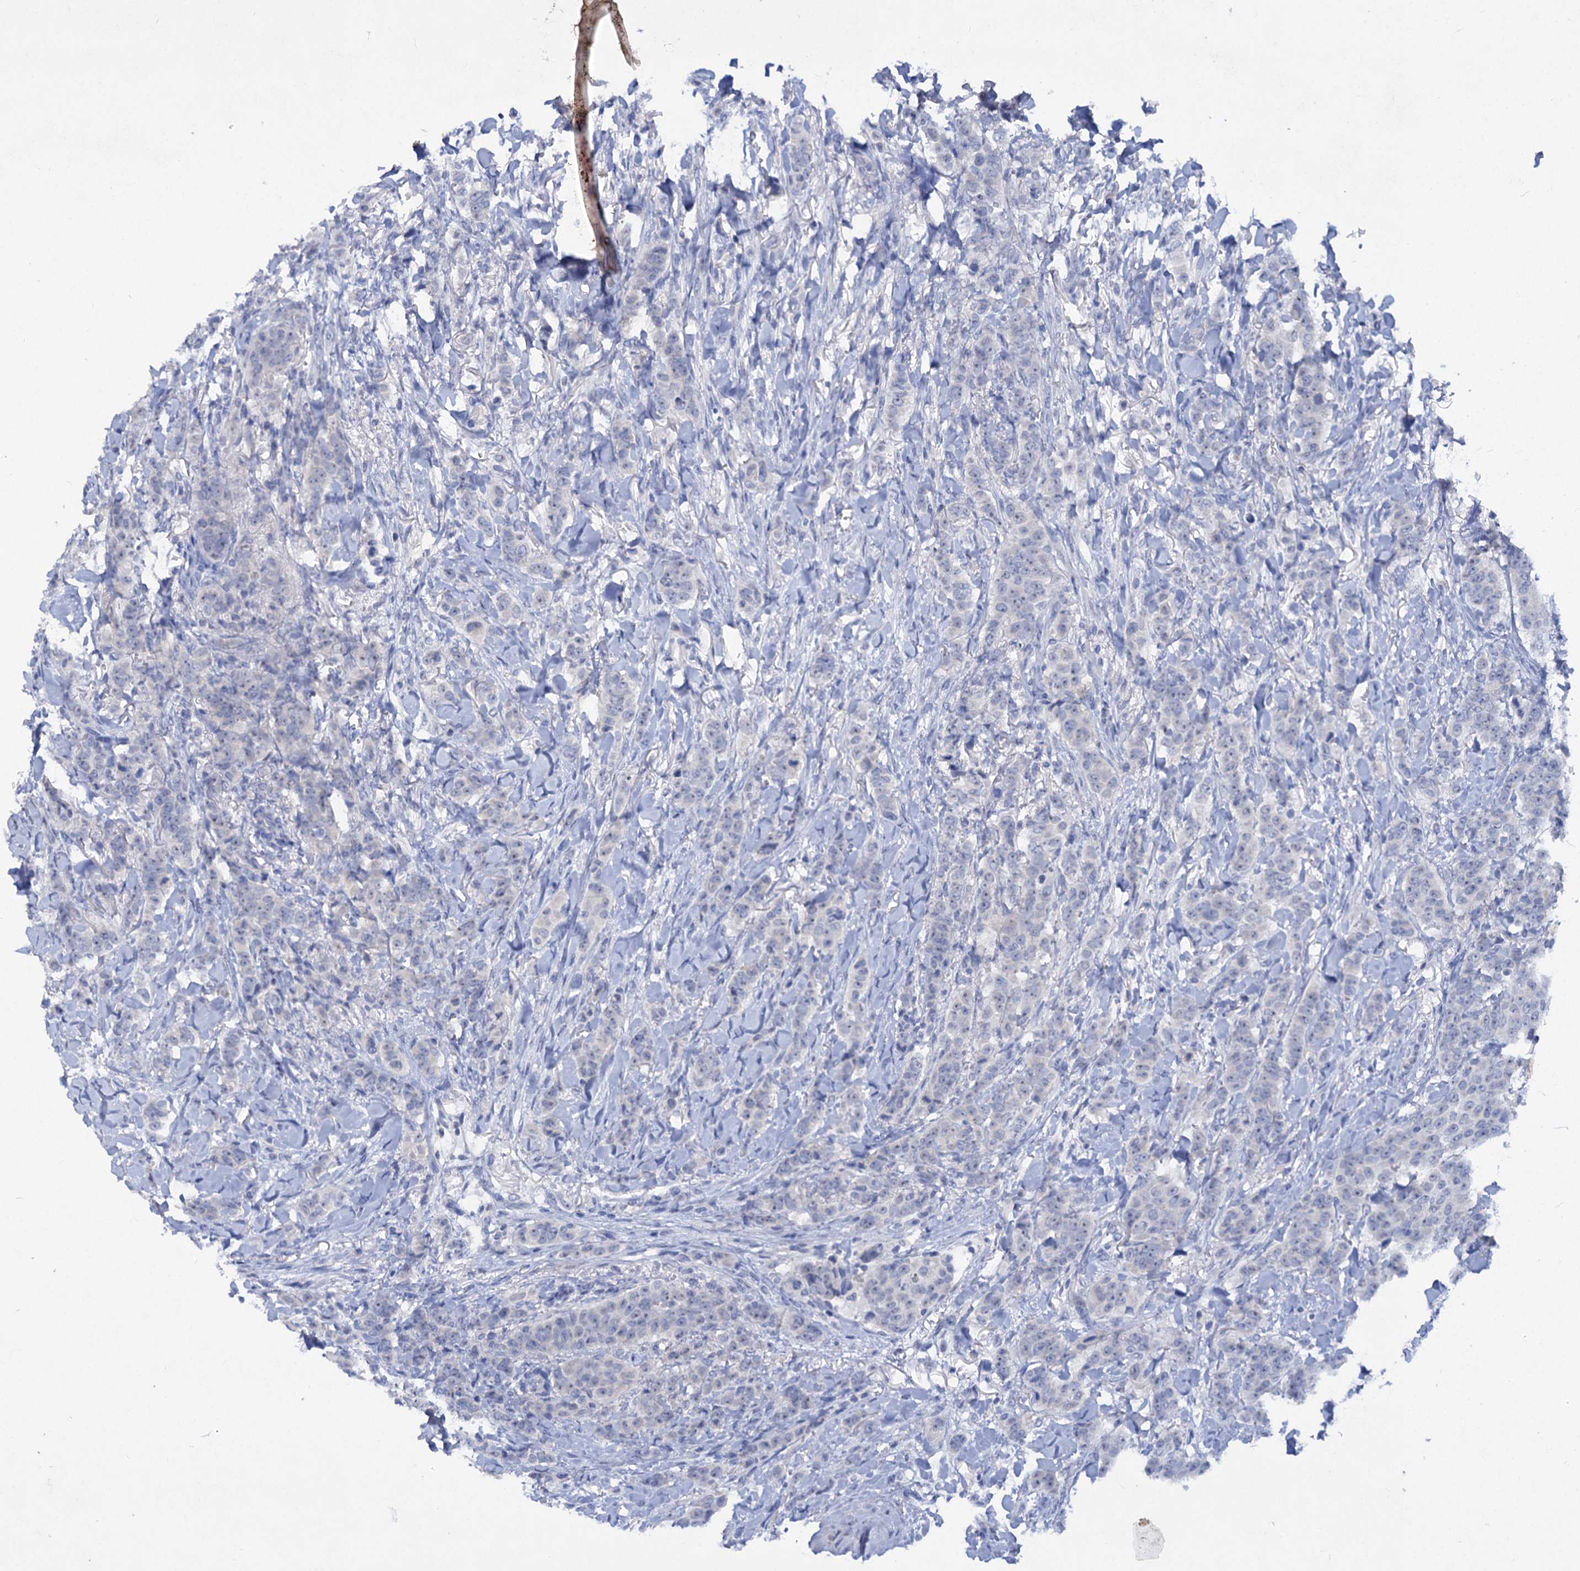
{"staining": {"intensity": "negative", "quantity": "none", "location": "none"}, "tissue": "breast cancer", "cell_type": "Tumor cells", "image_type": "cancer", "snomed": [{"axis": "morphology", "description": "Duct carcinoma"}, {"axis": "topography", "description": "Breast"}], "caption": "Photomicrograph shows no significant protein expression in tumor cells of breast cancer.", "gene": "ATP4A", "patient": {"sex": "female", "age": 40}}